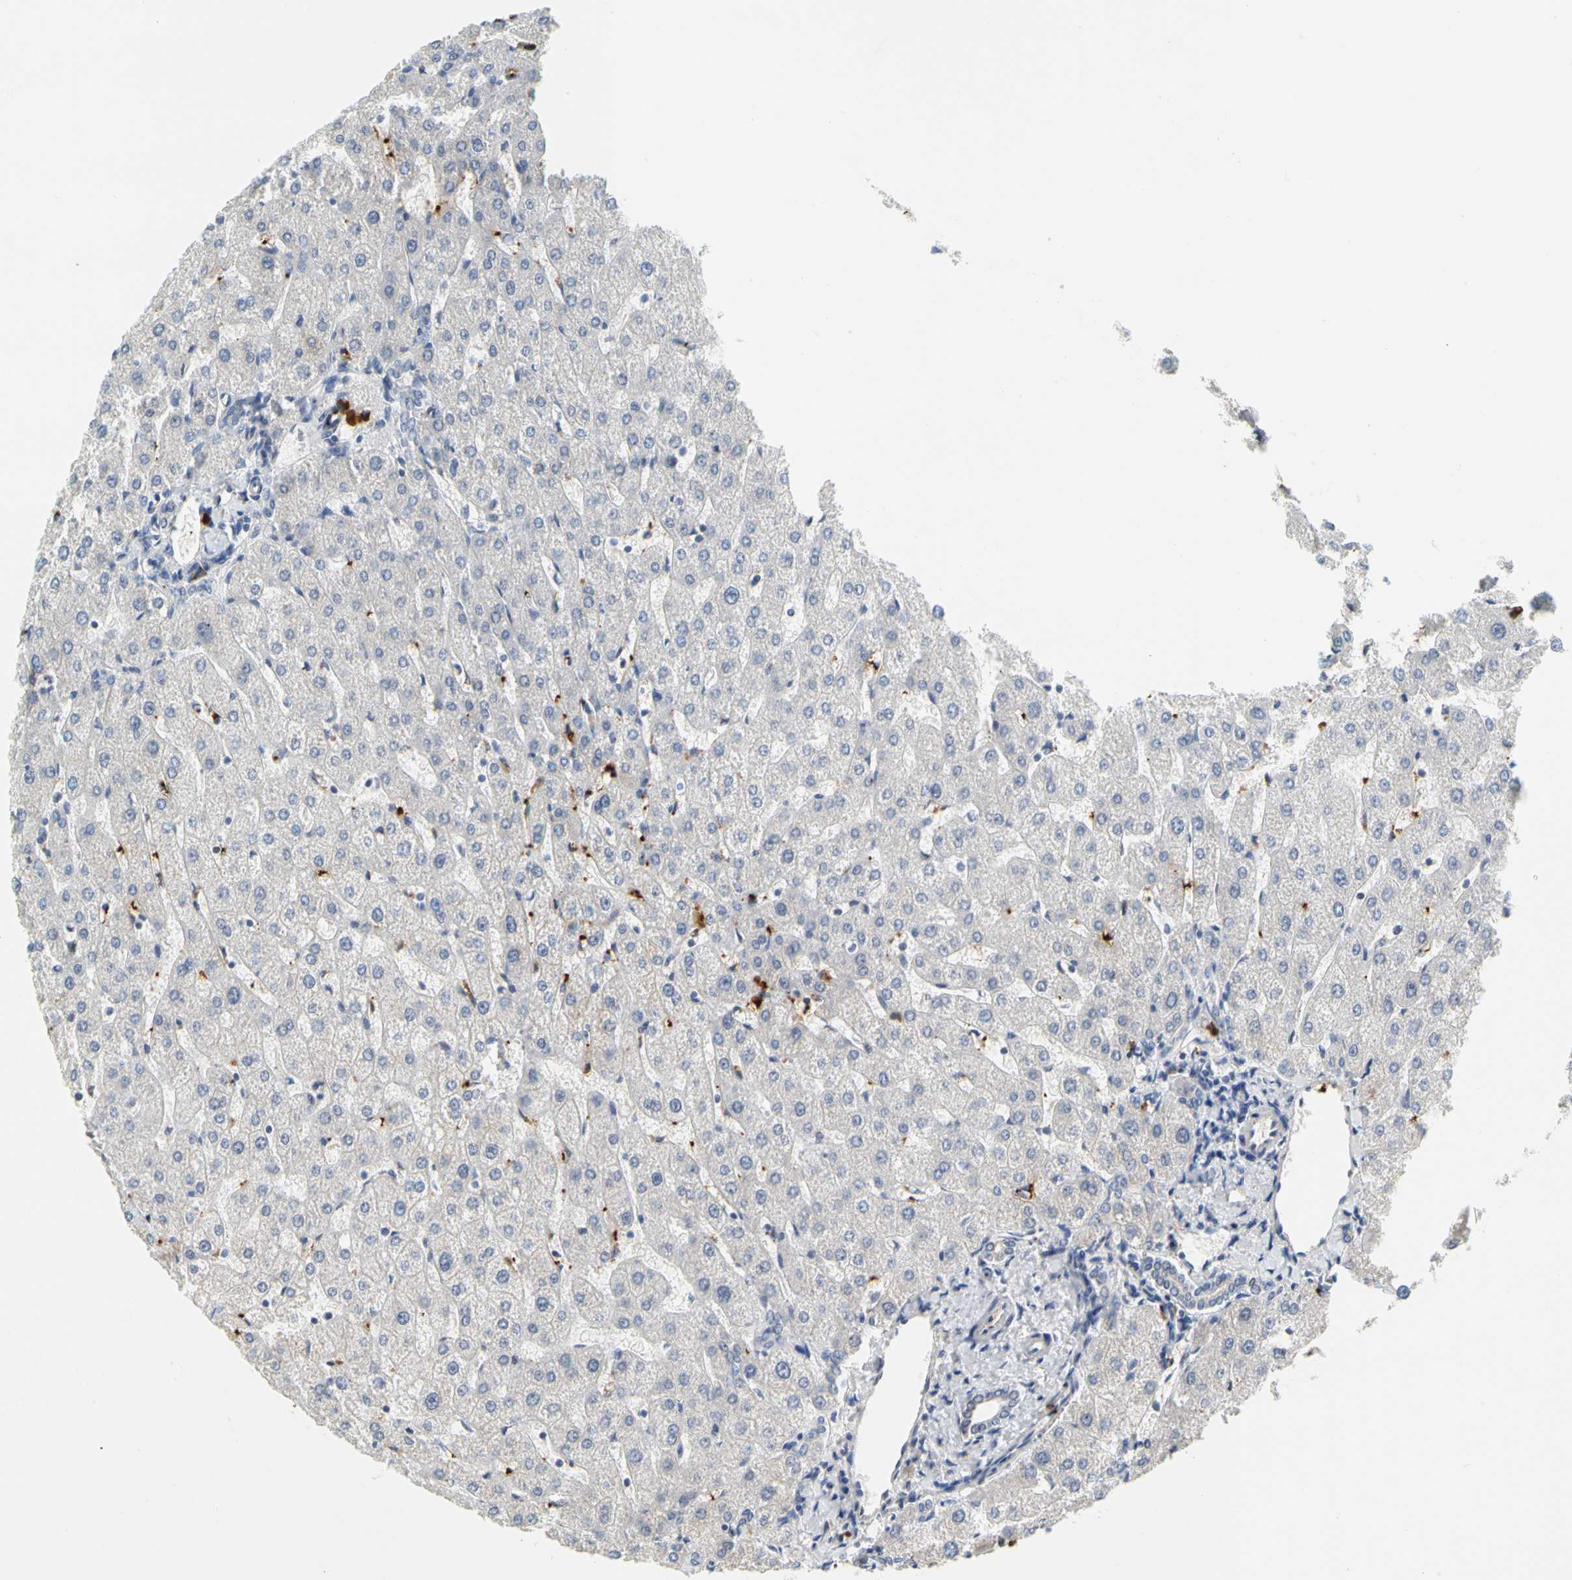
{"staining": {"intensity": "negative", "quantity": "none", "location": "none"}, "tissue": "liver", "cell_type": "Cholangiocytes", "image_type": "normal", "snomed": [{"axis": "morphology", "description": "Normal tissue, NOS"}, {"axis": "topography", "description": "Liver"}], "caption": "Immunohistochemistry of unremarkable liver demonstrates no expression in cholangiocytes.", "gene": "ENSG00000288796", "patient": {"sex": "male", "age": 67}}